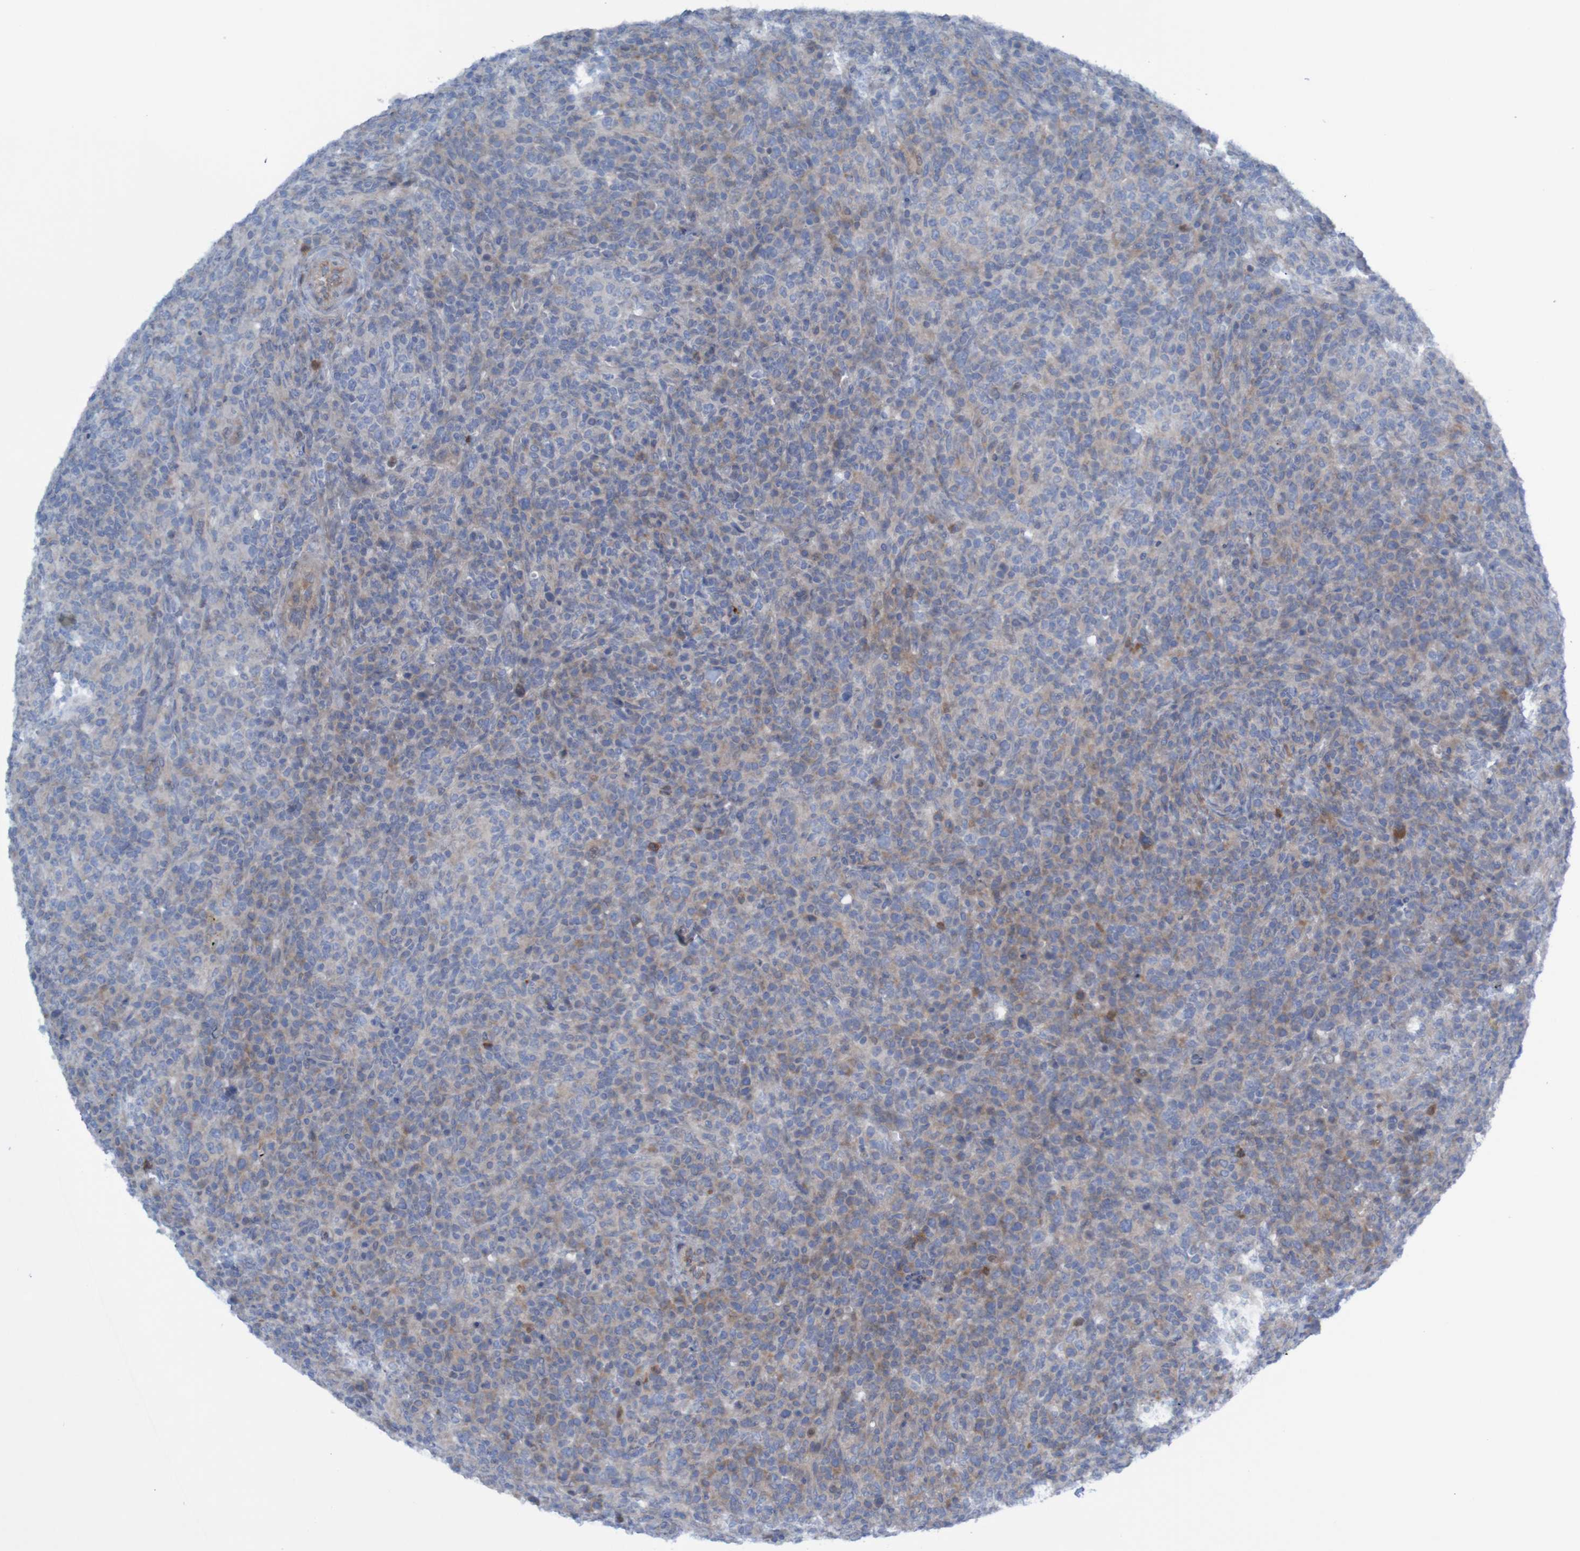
{"staining": {"intensity": "weak", "quantity": "<25%", "location": "cytoplasmic/membranous"}, "tissue": "lymphoma", "cell_type": "Tumor cells", "image_type": "cancer", "snomed": [{"axis": "morphology", "description": "Malignant lymphoma, non-Hodgkin's type, High grade"}, {"axis": "topography", "description": "Lymph node"}], "caption": "Human lymphoma stained for a protein using immunohistochemistry shows no staining in tumor cells.", "gene": "ANGPT4", "patient": {"sex": "female", "age": 76}}